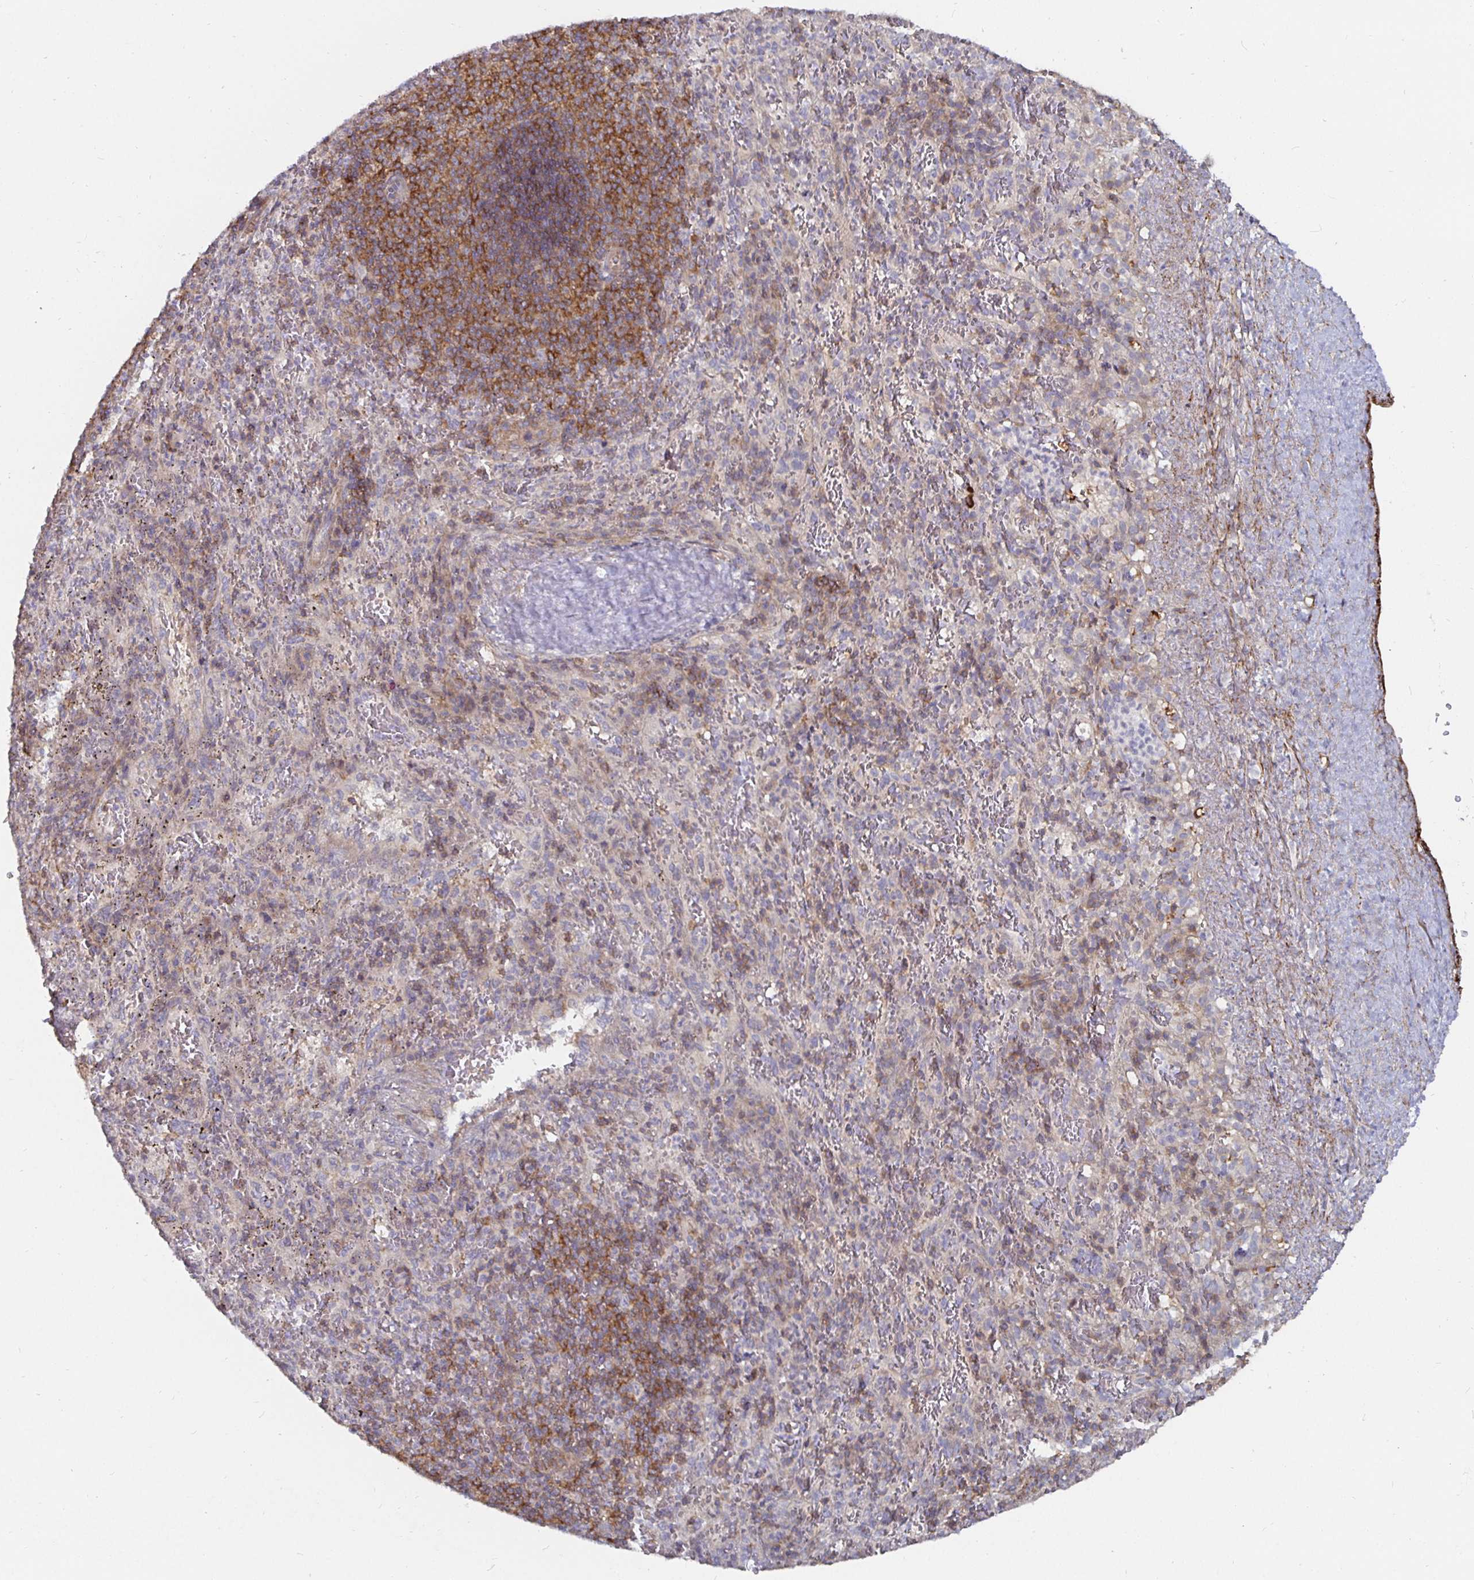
{"staining": {"intensity": "weak", "quantity": "<25%", "location": "cytoplasmic/membranous"}, "tissue": "spleen", "cell_type": "Cells in red pulp", "image_type": "normal", "snomed": [{"axis": "morphology", "description": "Normal tissue, NOS"}, {"axis": "topography", "description": "Spleen"}], "caption": "Immunohistochemistry (IHC) of unremarkable human spleen exhibits no positivity in cells in red pulp. (Brightfield microscopy of DAB immunohistochemistry at high magnification).", "gene": "GJA4", "patient": {"sex": "male", "age": 57}}